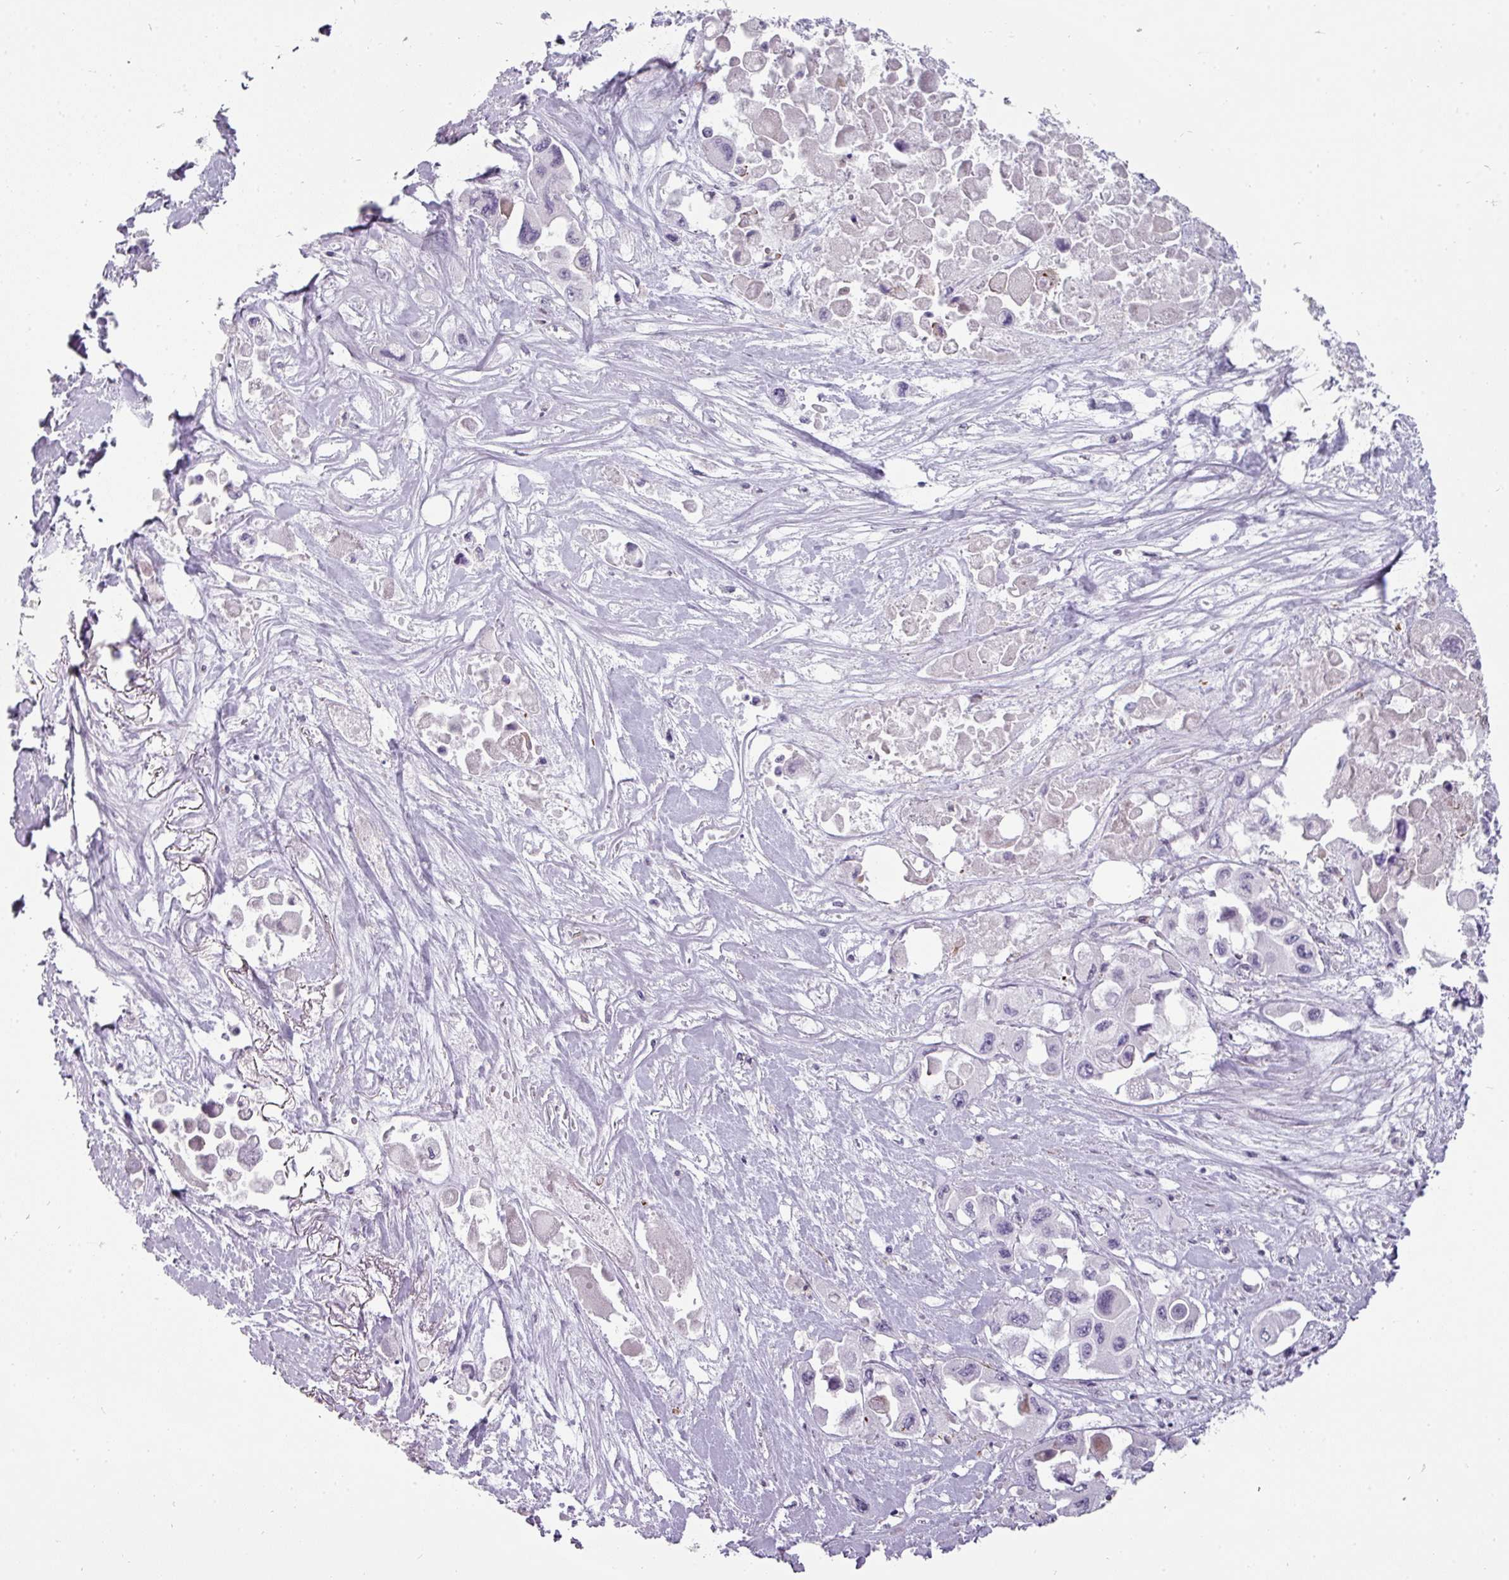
{"staining": {"intensity": "negative", "quantity": "none", "location": "none"}, "tissue": "pancreatic cancer", "cell_type": "Tumor cells", "image_type": "cancer", "snomed": [{"axis": "morphology", "description": "Adenocarcinoma, NOS"}, {"axis": "topography", "description": "Pancreas"}], "caption": "Tumor cells show no significant protein expression in pancreatic adenocarcinoma. Brightfield microscopy of immunohistochemistry (IHC) stained with DAB (3,3'-diaminobenzidine) (brown) and hematoxylin (blue), captured at high magnification.", "gene": "CHRDL1", "patient": {"sex": "male", "age": 92}}